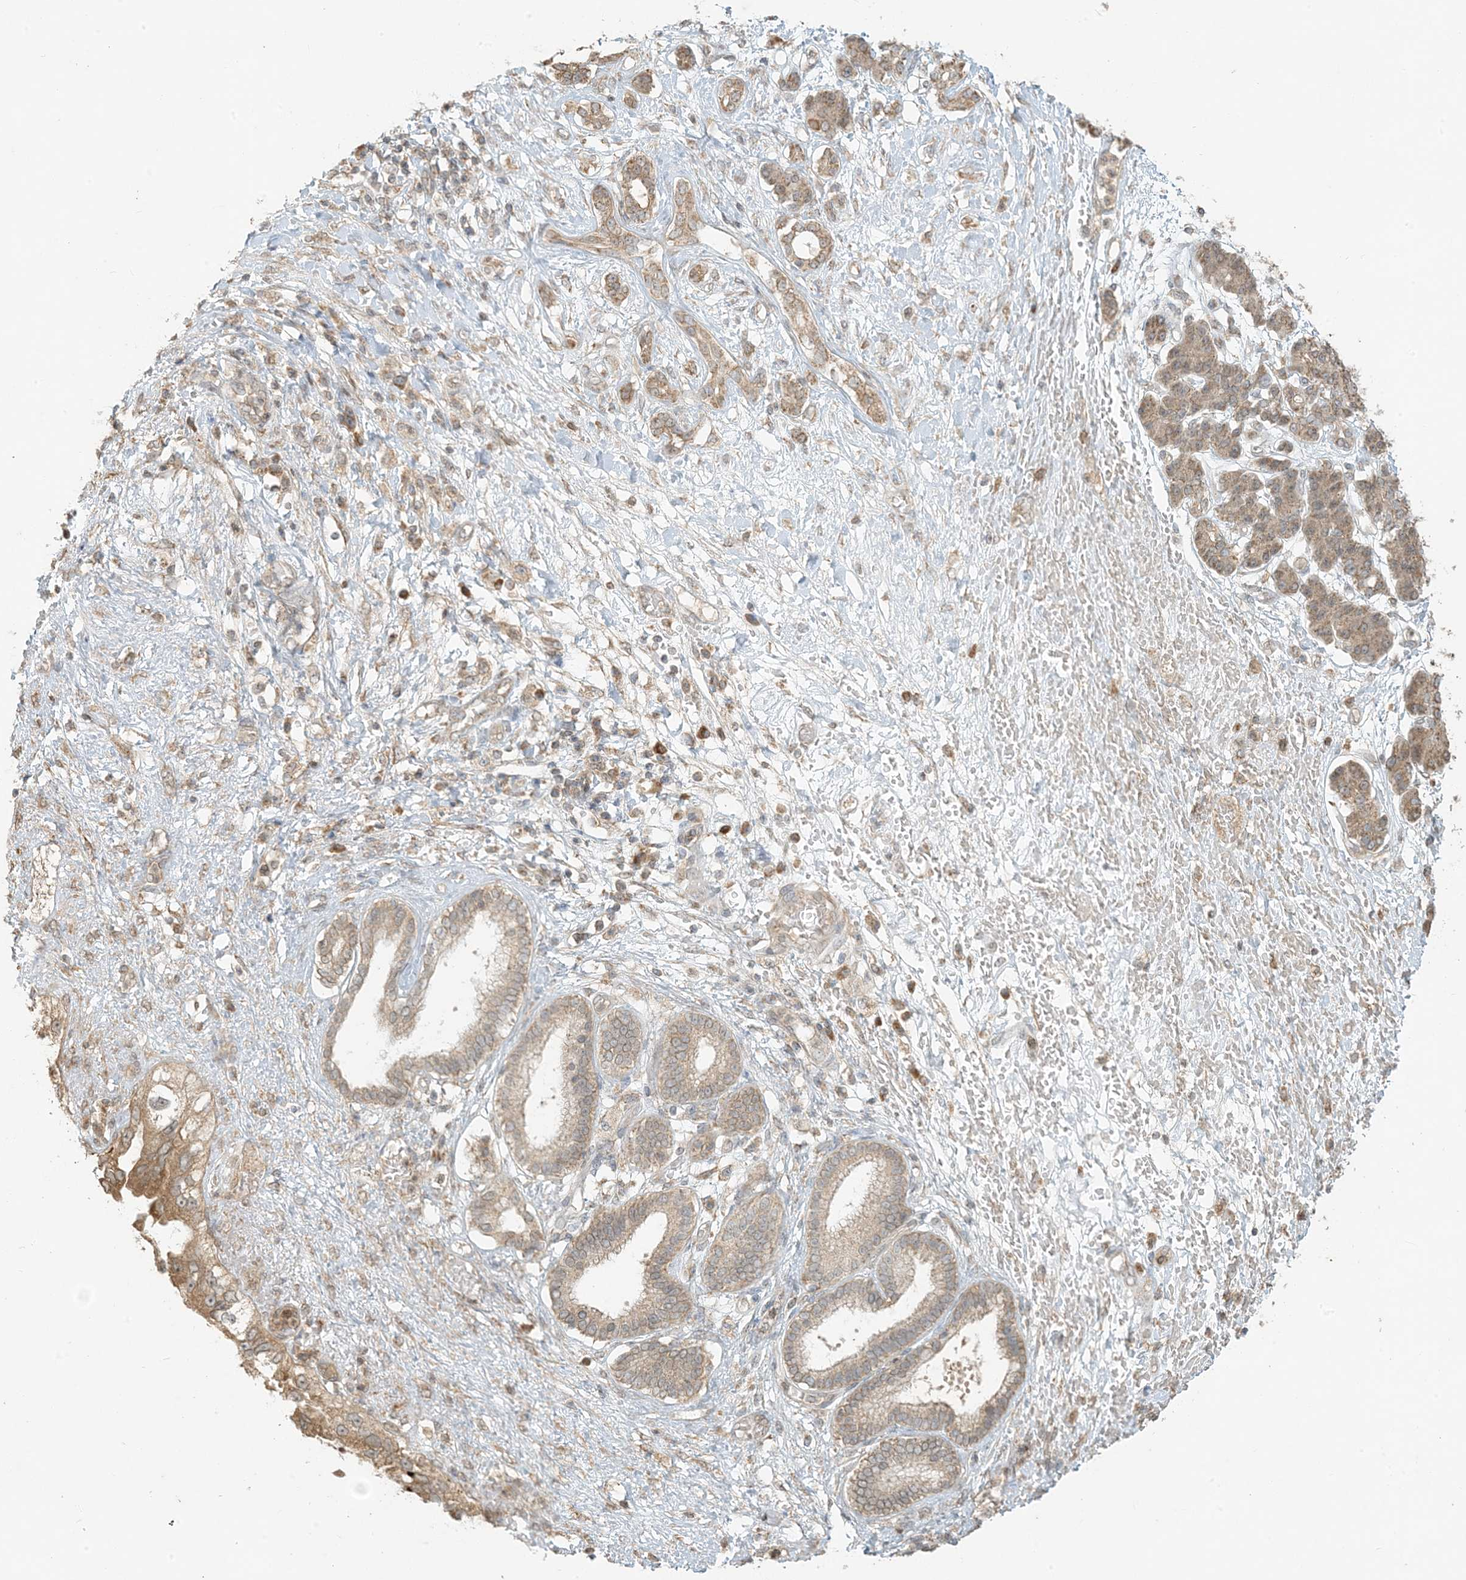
{"staining": {"intensity": "moderate", "quantity": ">75%", "location": "cytoplasmic/membranous"}, "tissue": "pancreatic cancer", "cell_type": "Tumor cells", "image_type": "cancer", "snomed": [{"axis": "morphology", "description": "Adenocarcinoma, NOS"}, {"axis": "topography", "description": "Pancreas"}], "caption": "Immunohistochemistry (DAB (3,3'-diaminobenzidine)) staining of adenocarcinoma (pancreatic) exhibits moderate cytoplasmic/membranous protein positivity in about >75% of tumor cells. Nuclei are stained in blue.", "gene": "MCOLN1", "patient": {"sex": "female", "age": 56}}